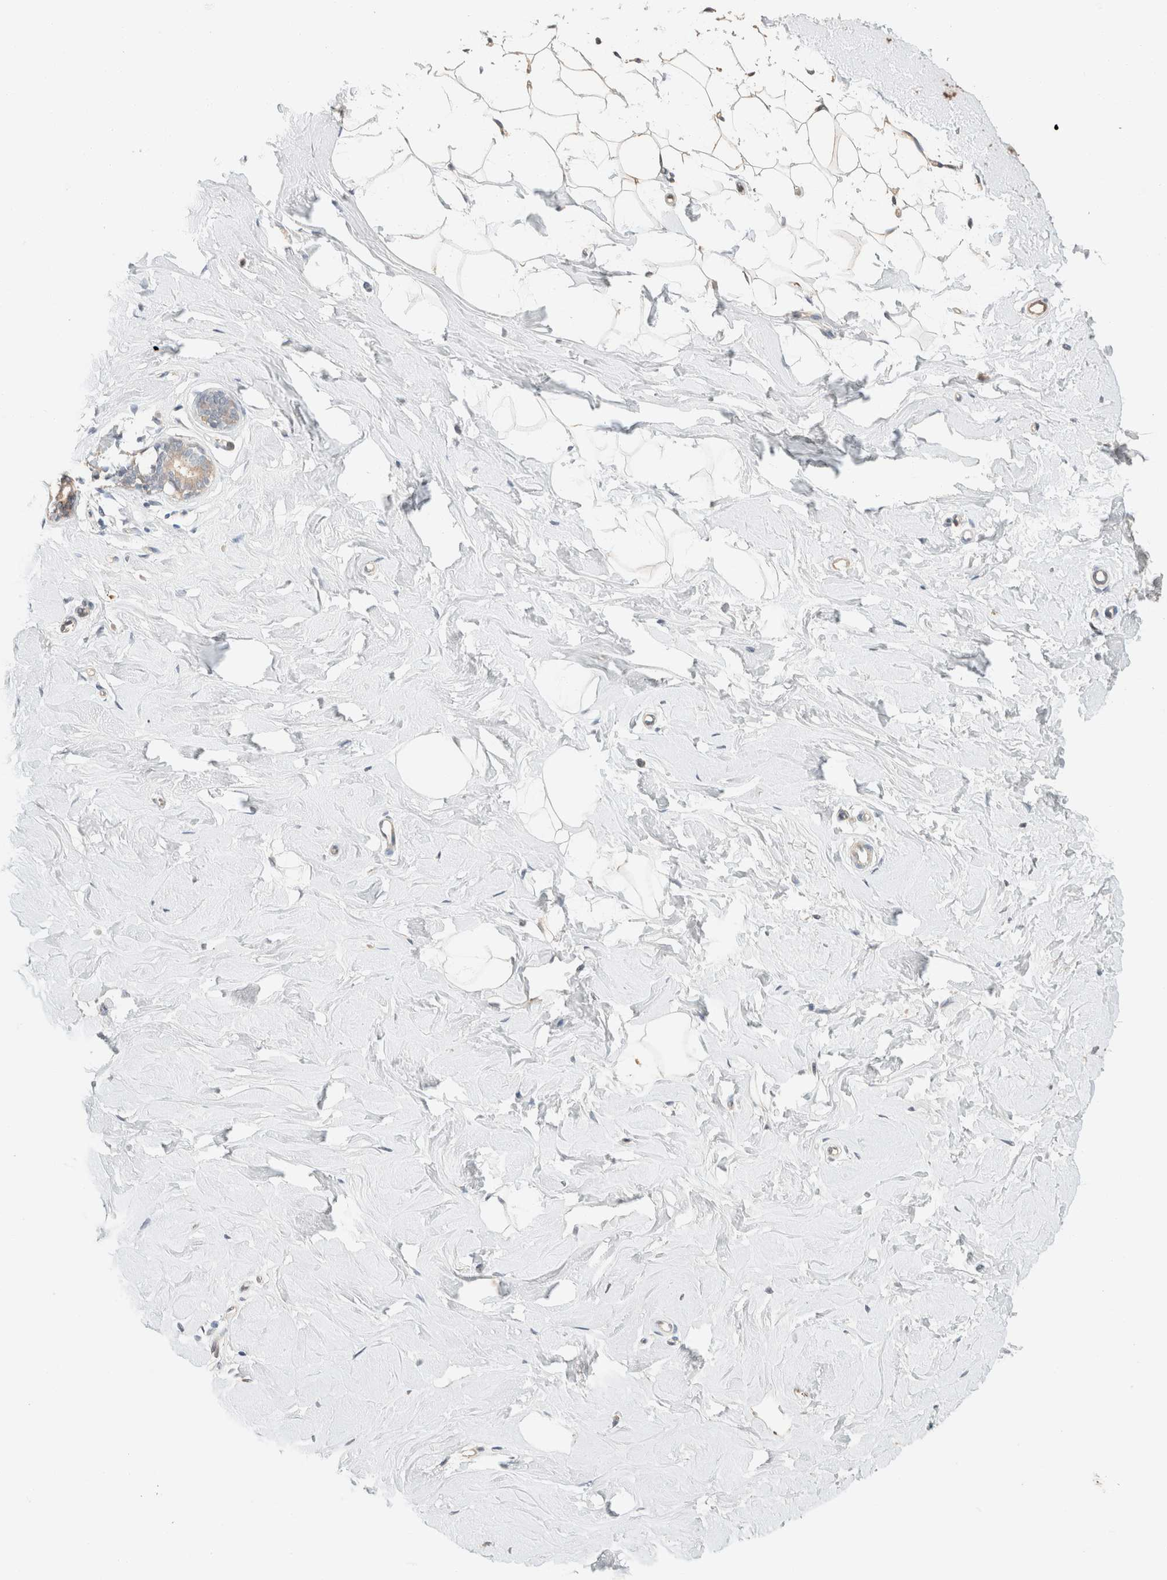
{"staining": {"intensity": "weak", "quantity": "<25%", "location": "cytoplasmic/membranous"}, "tissue": "breast", "cell_type": "Adipocytes", "image_type": "normal", "snomed": [{"axis": "morphology", "description": "Normal tissue, NOS"}, {"axis": "topography", "description": "Breast"}], "caption": "This is an immunohistochemistry micrograph of normal human breast. There is no staining in adipocytes.", "gene": "TUBD1", "patient": {"sex": "female", "age": 23}}